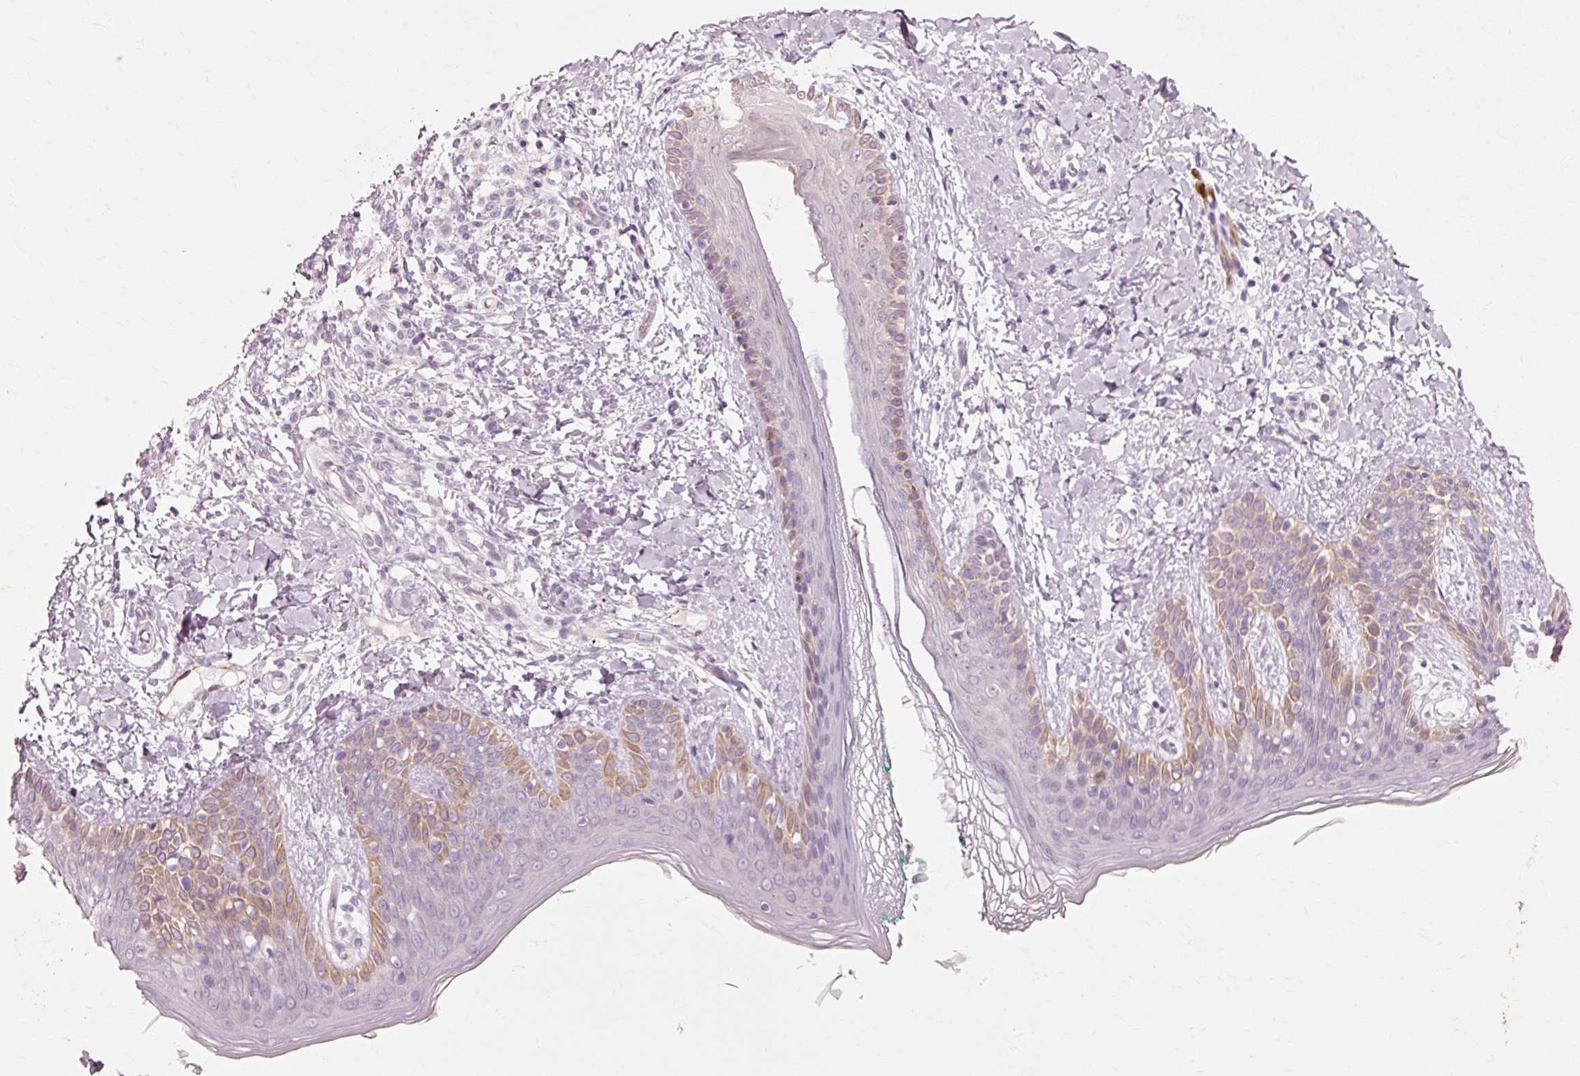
{"staining": {"intensity": "negative", "quantity": "none", "location": "none"}, "tissue": "skin", "cell_type": "Fibroblasts", "image_type": "normal", "snomed": [{"axis": "morphology", "description": "Normal tissue, NOS"}, {"axis": "topography", "description": "Skin"}], "caption": "A high-resolution histopathology image shows immunohistochemistry (IHC) staining of unremarkable skin, which demonstrates no significant expression in fibroblasts.", "gene": "TRIM73", "patient": {"sex": "male", "age": 16}}